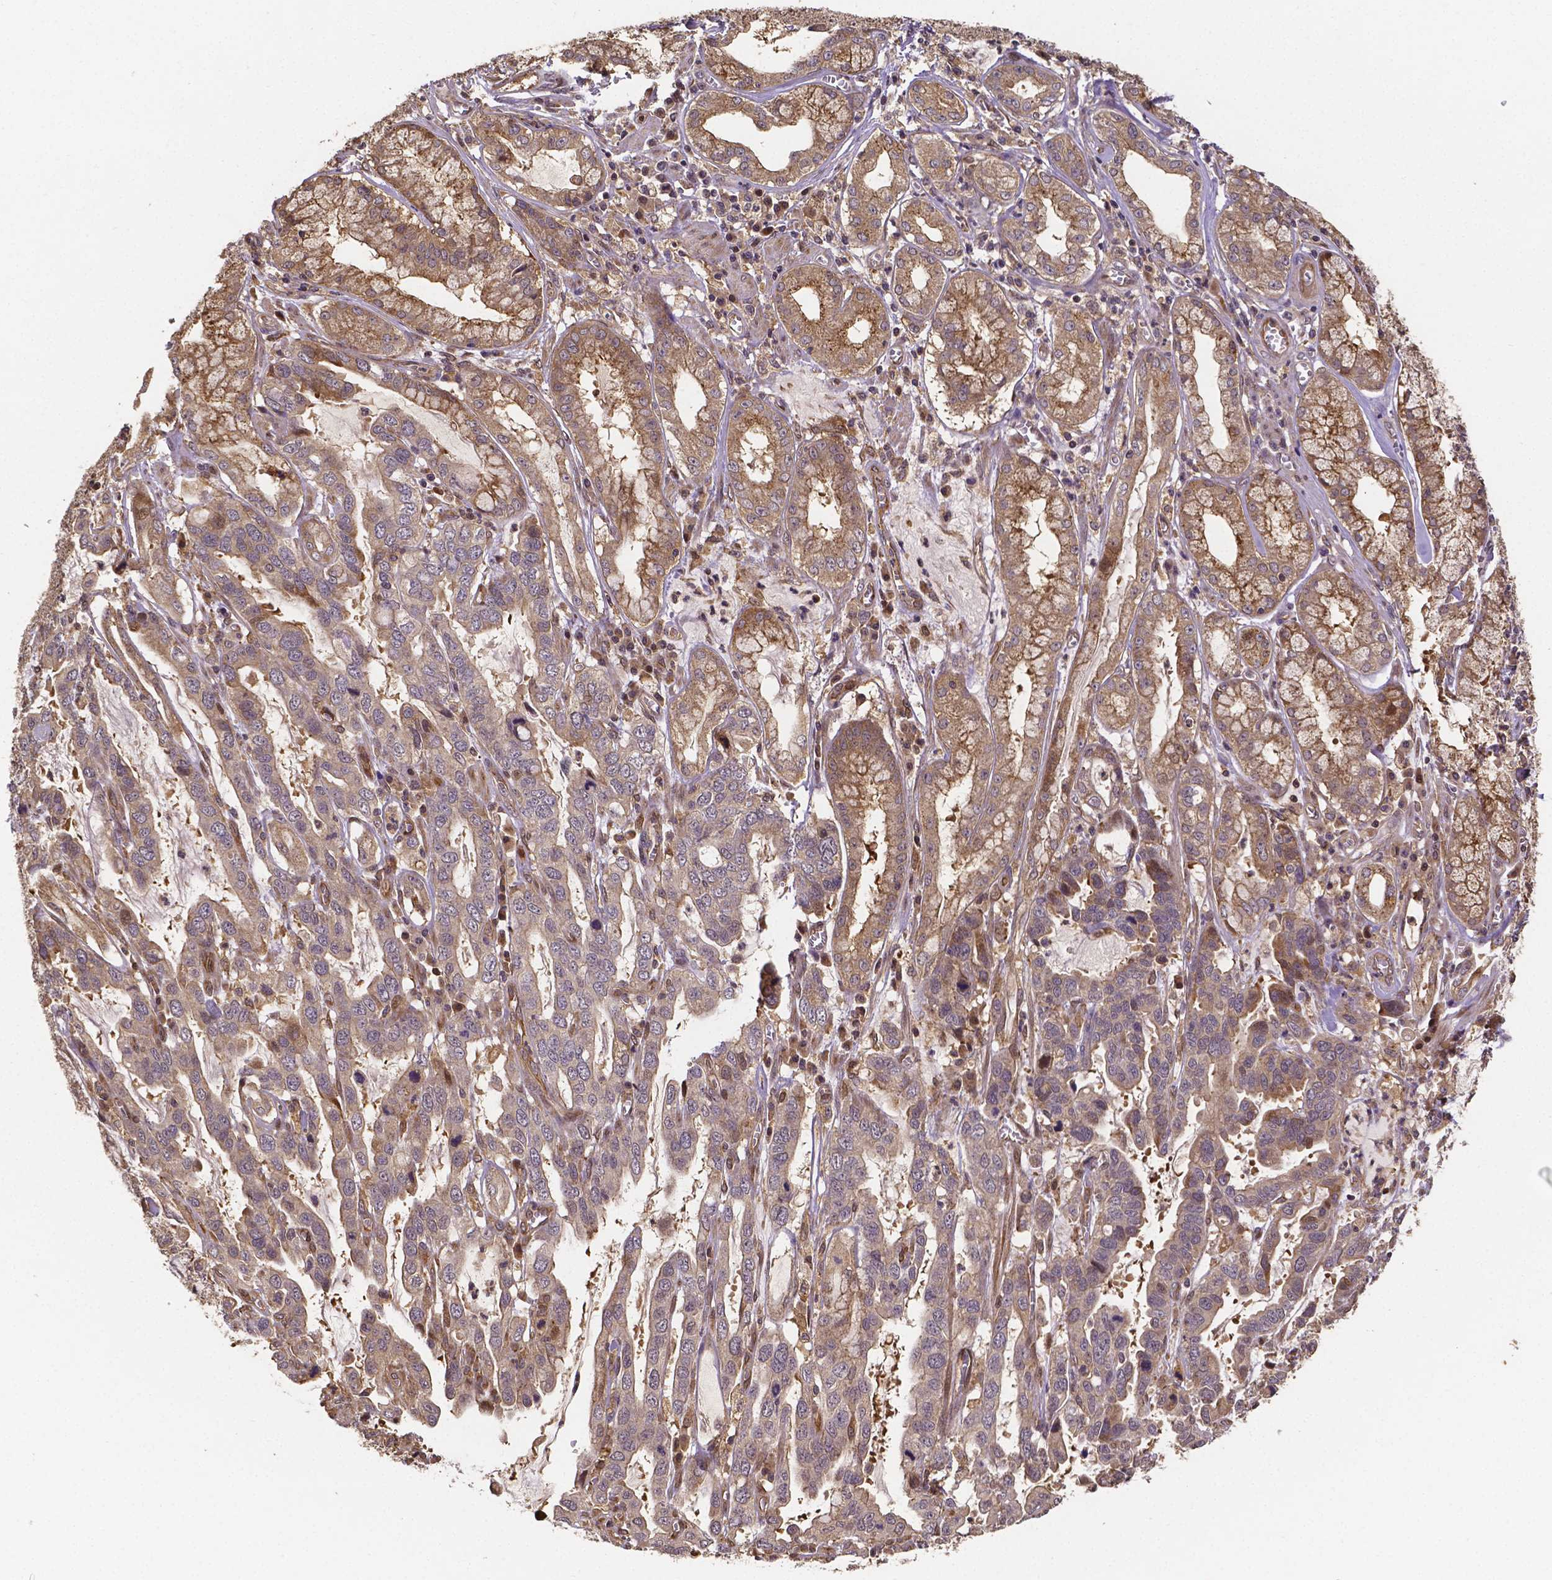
{"staining": {"intensity": "weak", "quantity": ">75%", "location": "cytoplasmic/membranous"}, "tissue": "stomach cancer", "cell_type": "Tumor cells", "image_type": "cancer", "snomed": [{"axis": "morphology", "description": "Adenocarcinoma, NOS"}, {"axis": "topography", "description": "Stomach, lower"}], "caption": "A brown stain labels weak cytoplasmic/membranous staining of a protein in human adenocarcinoma (stomach) tumor cells.", "gene": "RNF123", "patient": {"sex": "female", "age": 76}}